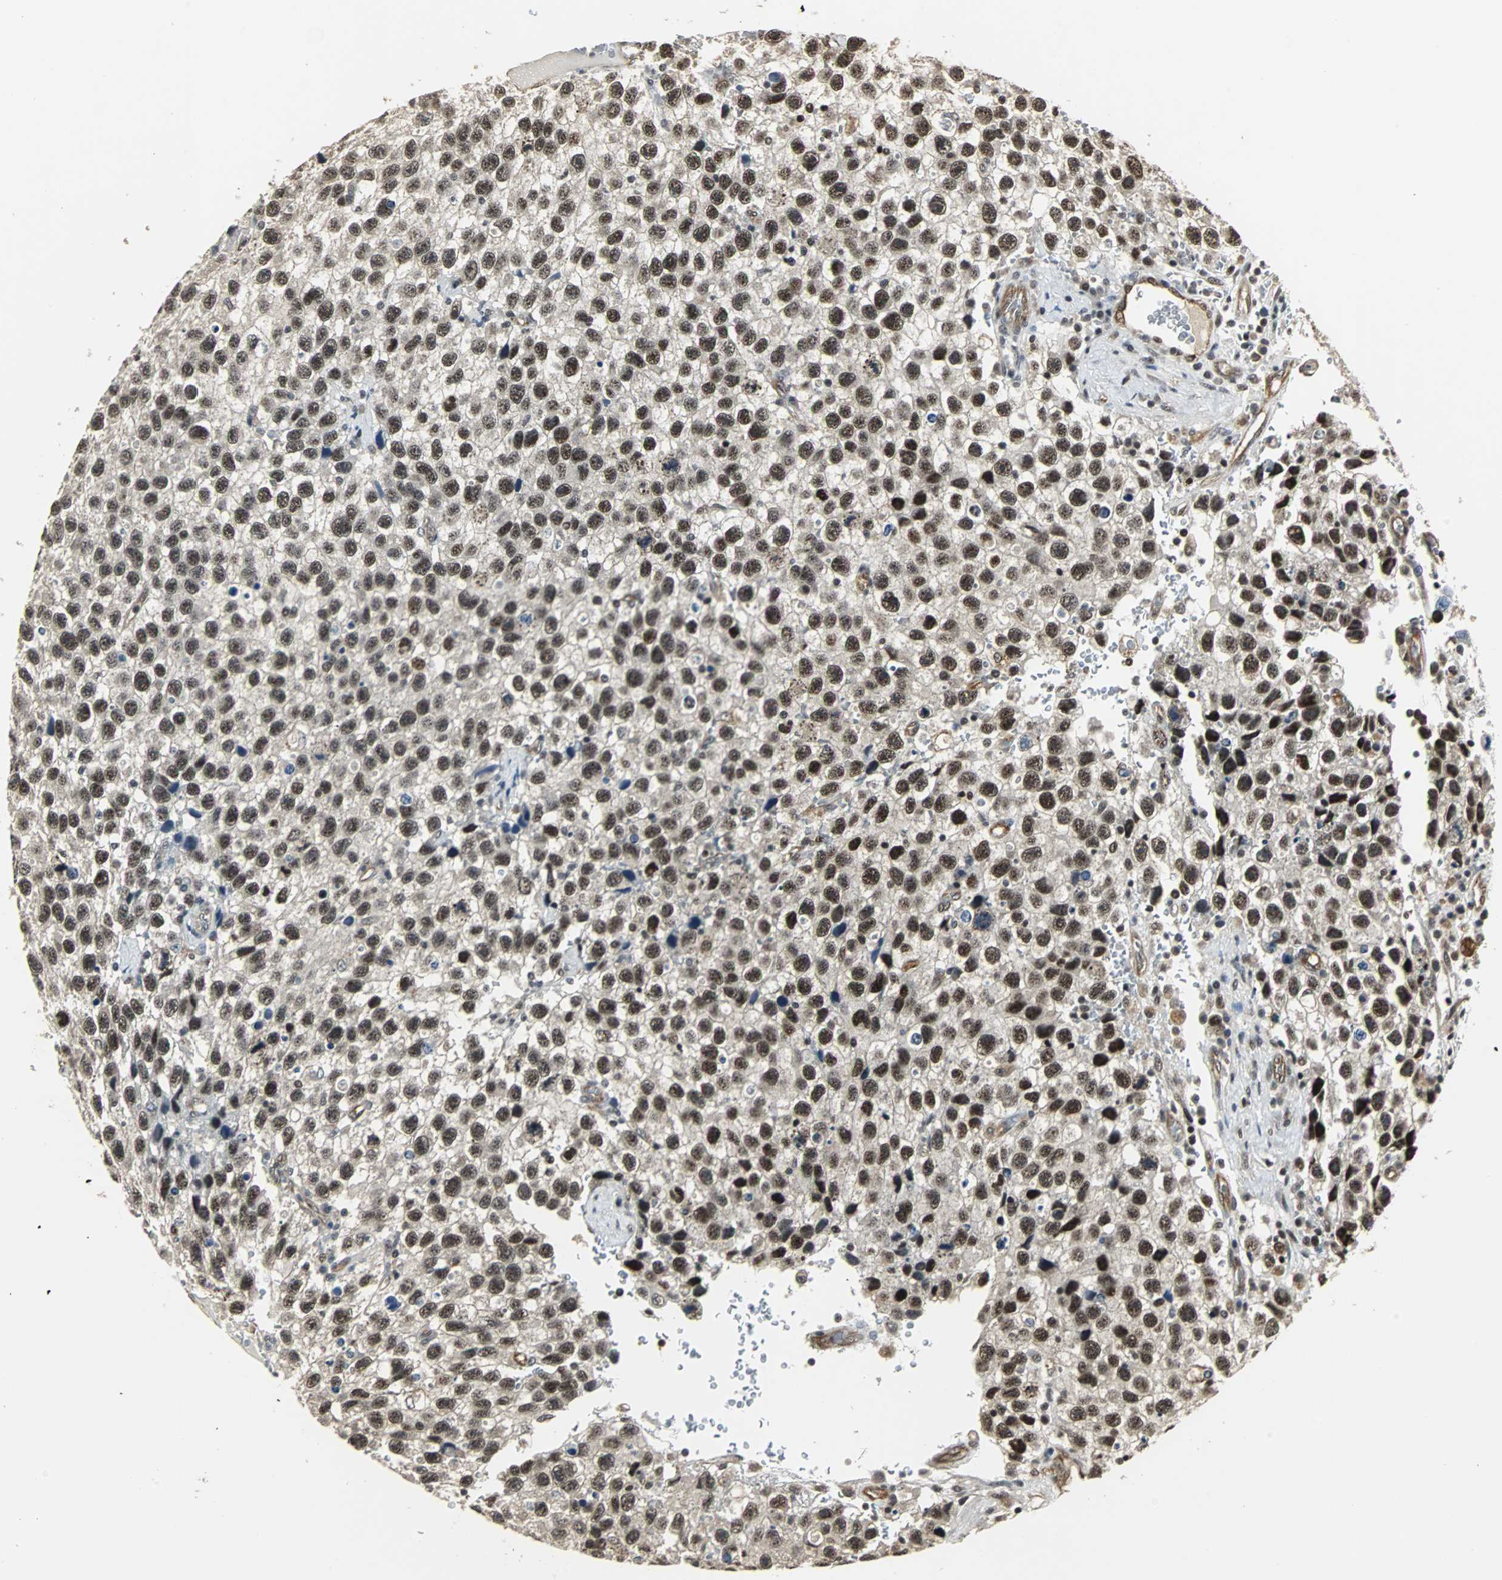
{"staining": {"intensity": "strong", "quantity": ">75%", "location": "nuclear"}, "tissue": "testis cancer", "cell_type": "Tumor cells", "image_type": "cancer", "snomed": [{"axis": "morphology", "description": "Seminoma, NOS"}, {"axis": "topography", "description": "Testis"}], "caption": "Human testis seminoma stained for a protein (brown) displays strong nuclear positive positivity in about >75% of tumor cells.", "gene": "MED4", "patient": {"sex": "male", "age": 33}}